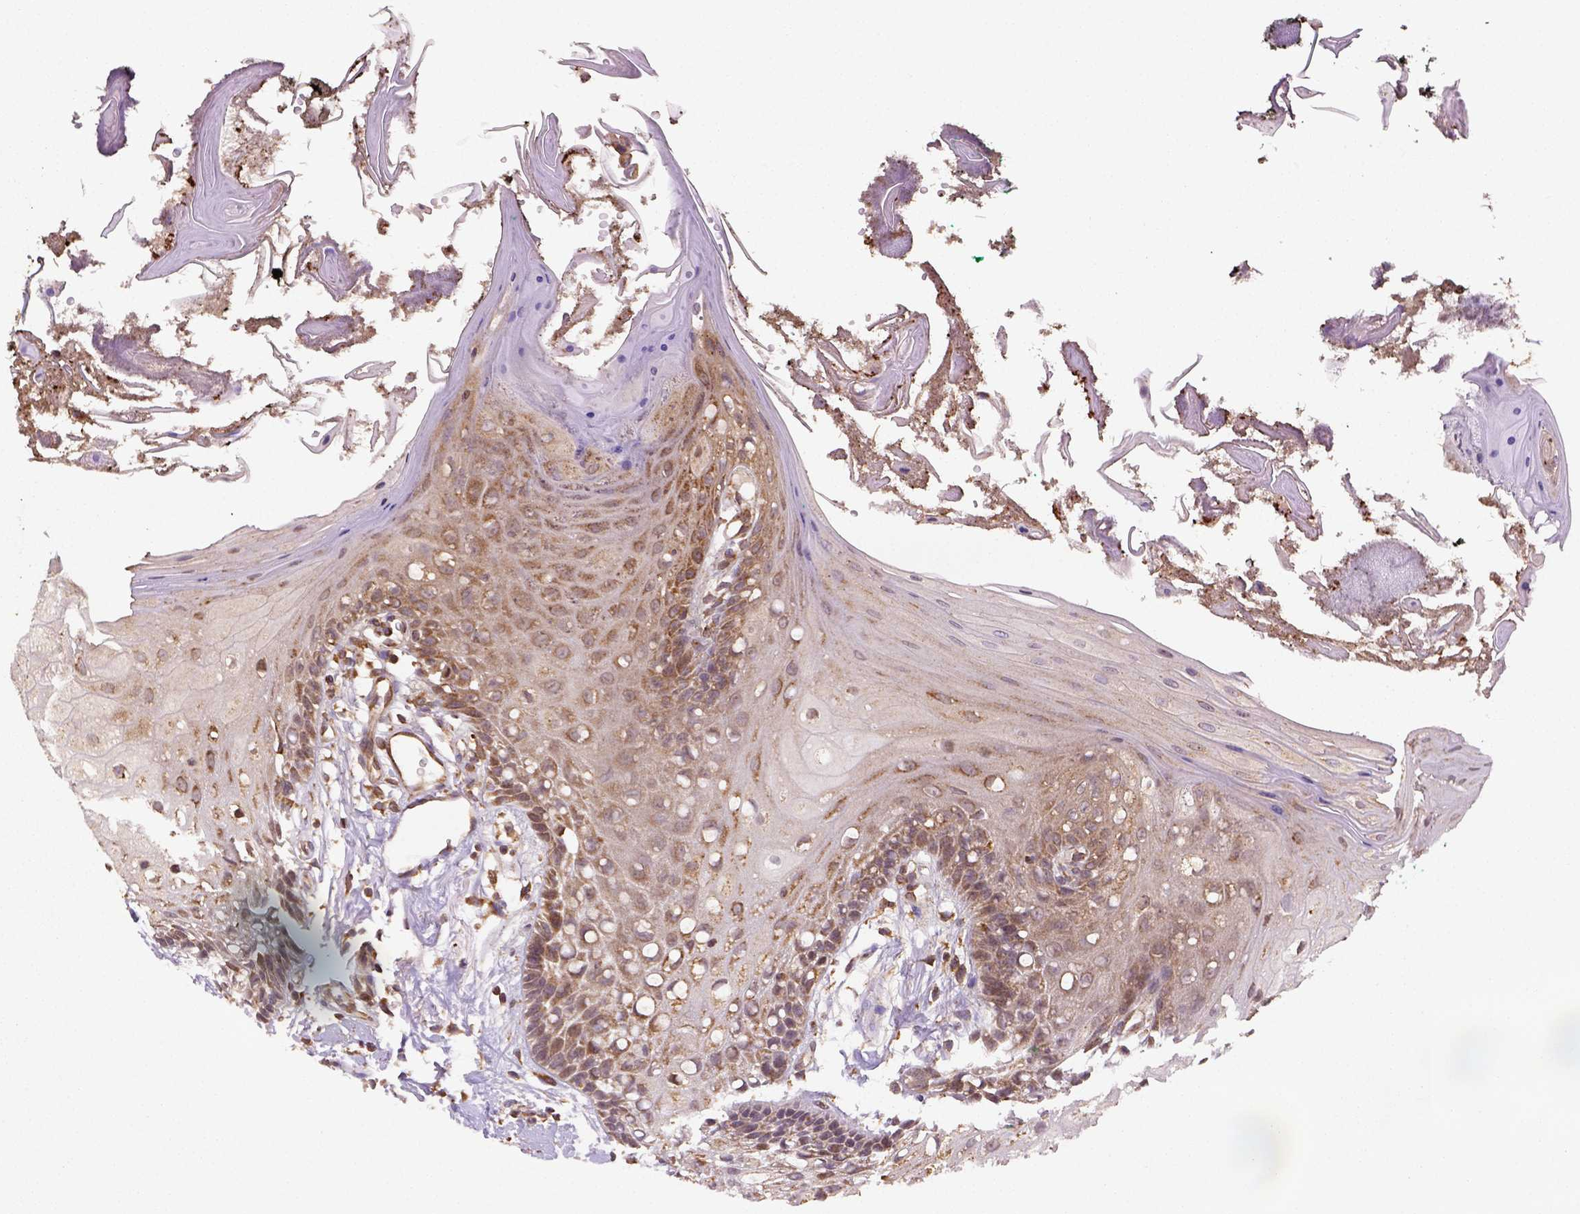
{"staining": {"intensity": "moderate", "quantity": "25%-75%", "location": "cytoplasmic/membranous"}, "tissue": "oral mucosa", "cell_type": "Squamous epithelial cells", "image_type": "normal", "snomed": [{"axis": "morphology", "description": "Normal tissue, NOS"}, {"axis": "morphology", "description": "Squamous cell carcinoma, NOS"}, {"axis": "topography", "description": "Oral tissue"}, {"axis": "topography", "description": "Head-Neck"}], "caption": "Immunohistochemistry (IHC) of benign human oral mucosa shows medium levels of moderate cytoplasmic/membranous positivity in approximately 25%-75% of squamous epithelial cells.", "gene": "MAPK8IP3", "patient": {"sex": "male", "age": 69}}